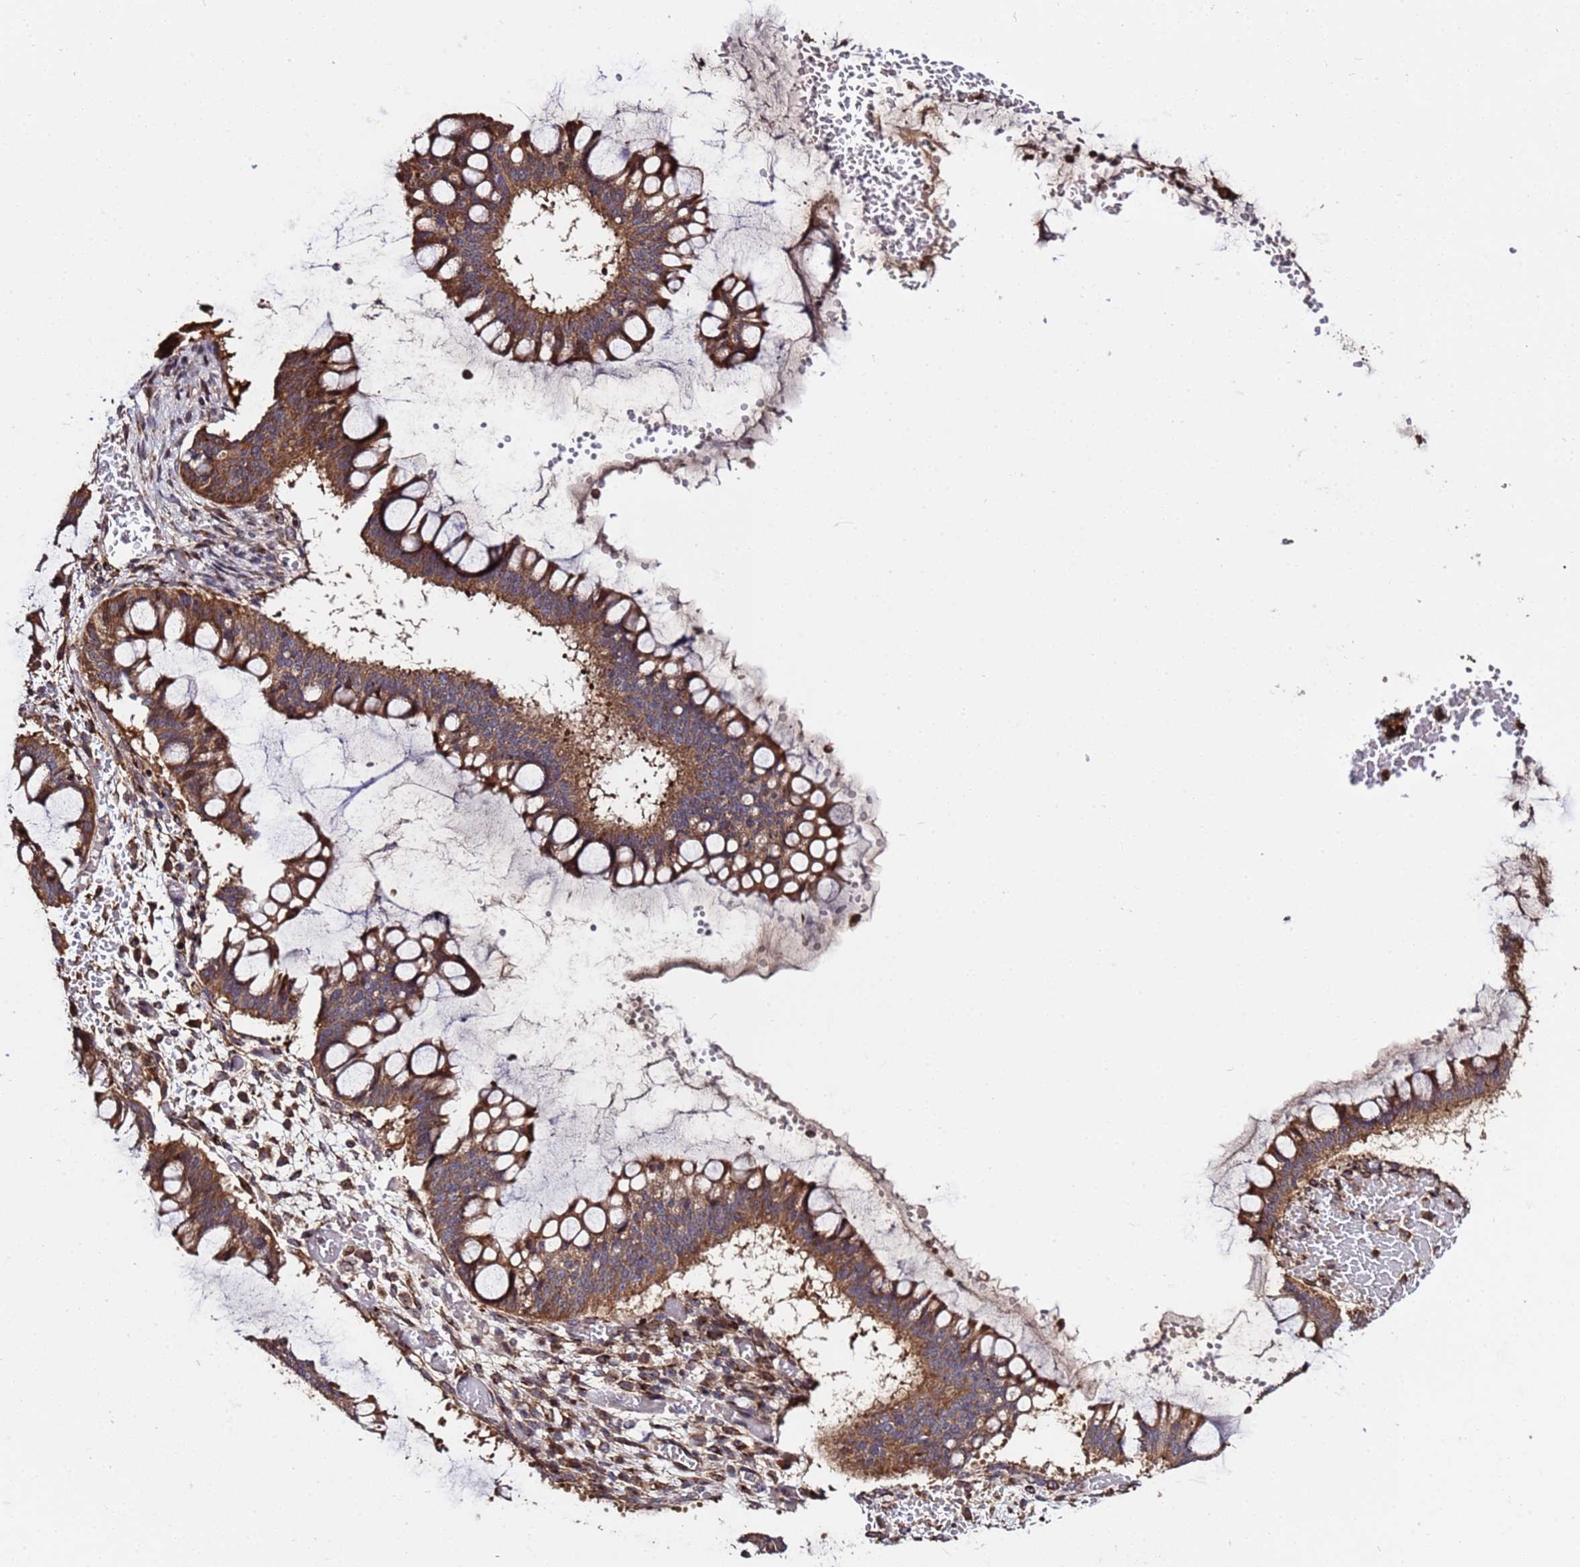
{"staining": {"intensity": "strong", "quantity": ">75%", "location": "cytoplasmic/membranous"}, "tissue": "ovarian cancer", "cell_type": "Tumor cells", "image_type": "cancer", "snomed": [{"axis": "morphology", "description": "Cystadenocarcinoma, mucinous, NOS"}, {"axis": "topography", "description": "Ovary"}], "caption": "Immunohistochemistry (IHC) of mucinous cystadenocarcinoma (ovarian) demonstrates high levels of strong cytoplasmic/membranous positivity in about >75% of tumor cells. Using DAB (brown) and hematoxylin (blue) stains, captured at high magnification using brightfield microscopy.", "gene": "WNK4", "patient": {"sex": "female", "age": 73}}